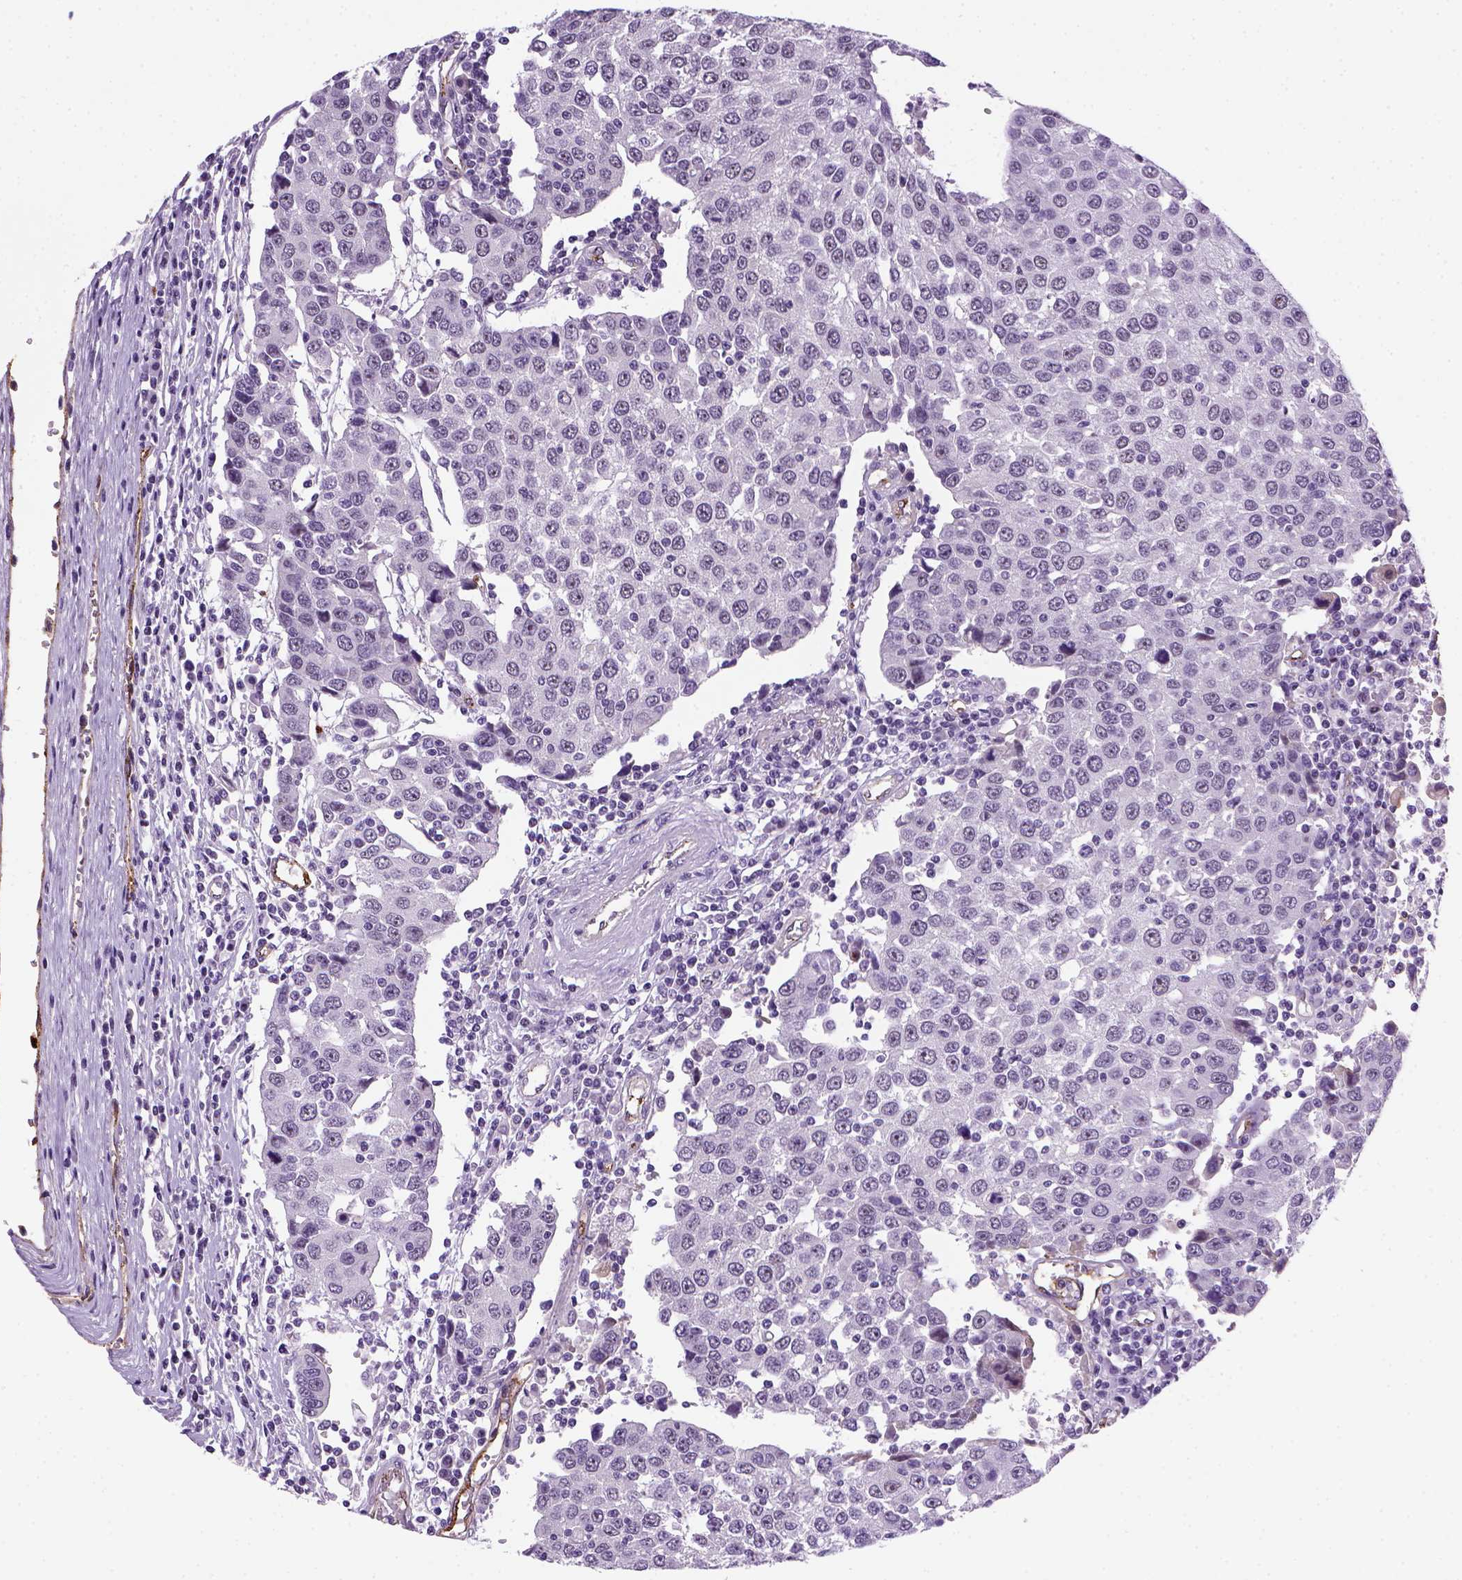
{"staining": {"intensity": "negative", "quantity": "none", "location": "none"}, "tissue": "urothelial cancer", "cell_type": "Tumor cells", "image_type": "cancer", "snomed": [{"axis": "morphology", "description": "Urothelial carcinoma, High grade"}, {"axis": "topography", "description": "Urinary bladder"}], "caption": "DAB (3,3'-diaminobenzidine) immunohistochemical staining of human high-grade urothelial carcinoma reveals no significant expression in tumor cells.", "gene": "VWF", "patient": {"sex": "female", "age": 85}}